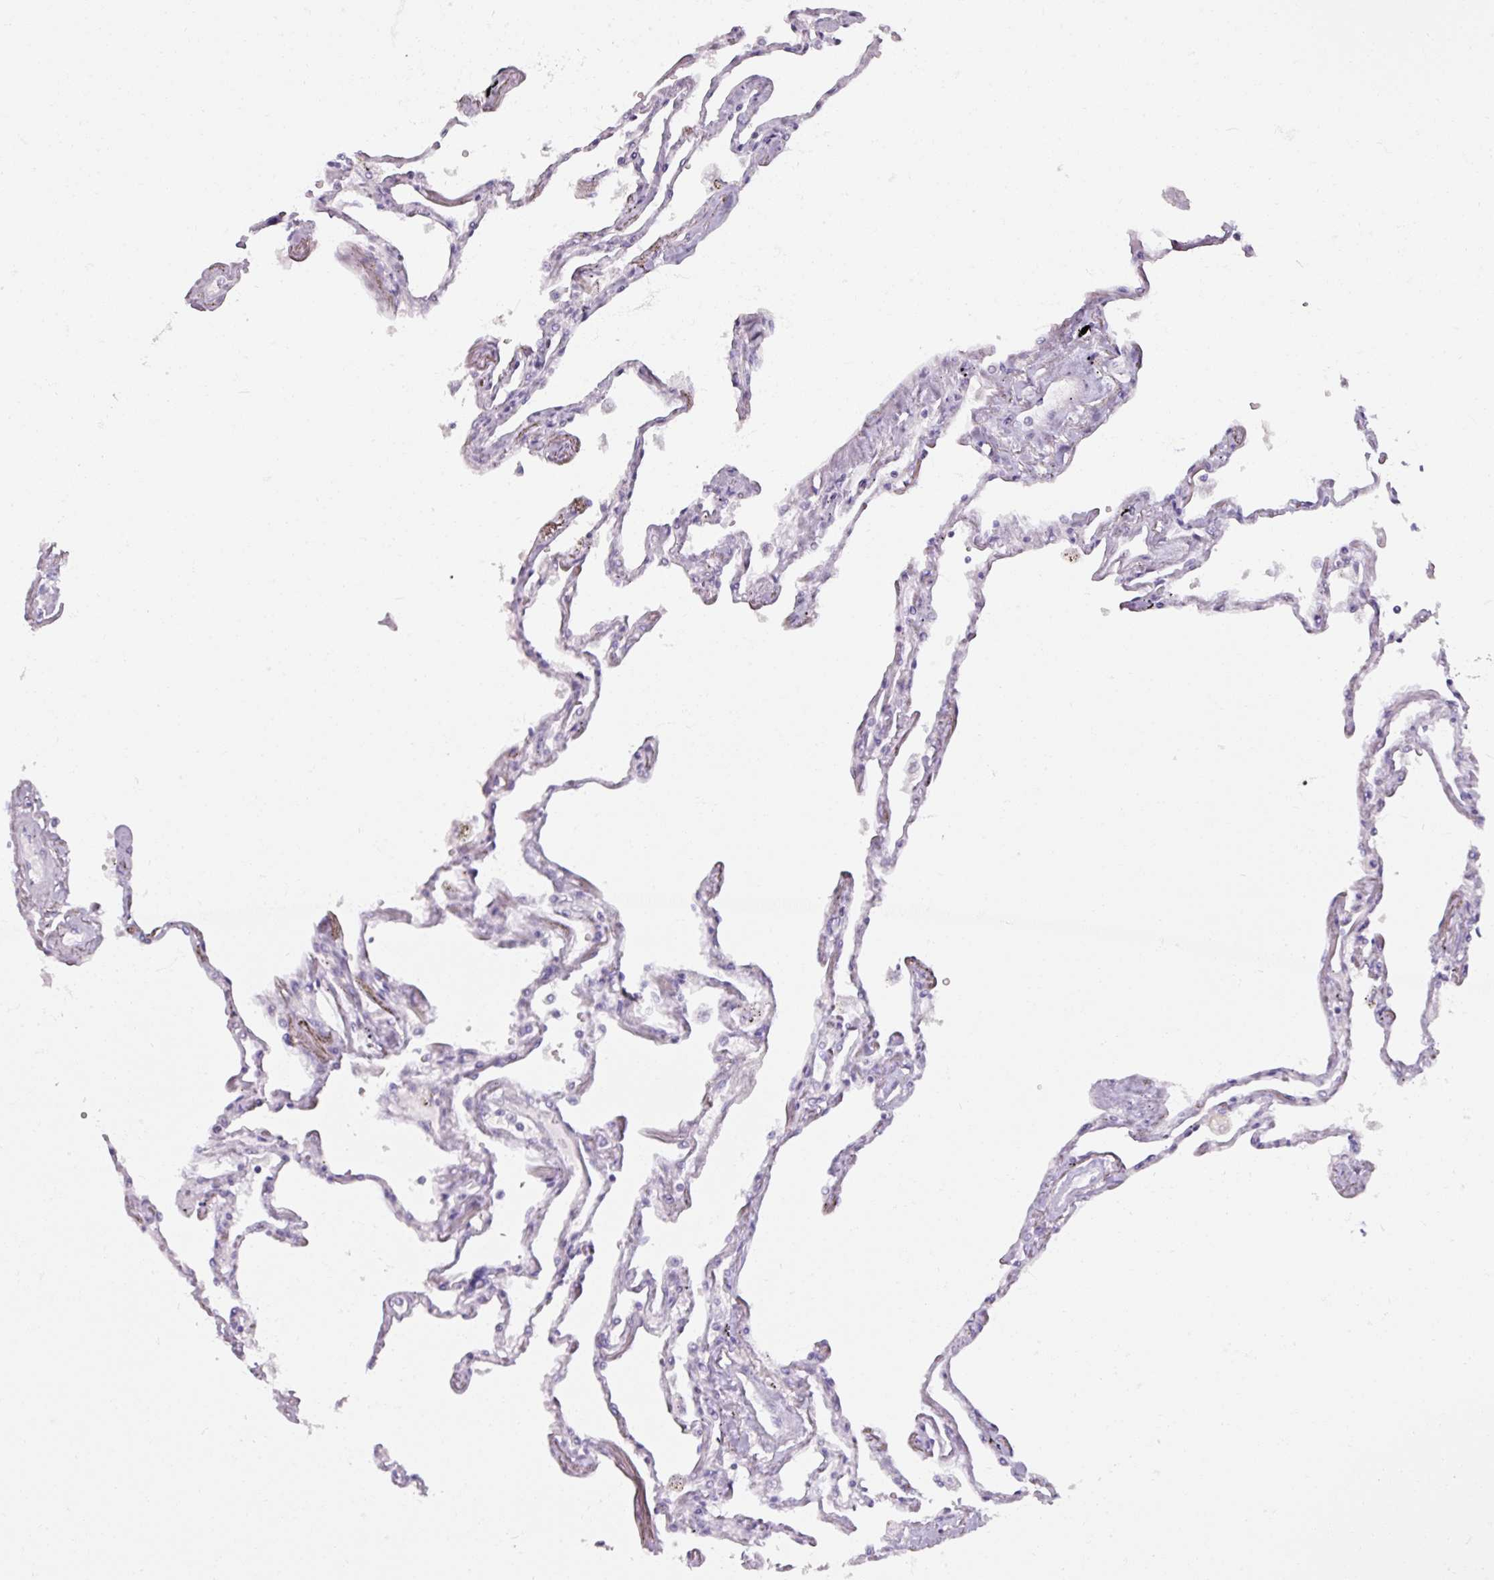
{"staining": {"intensity": "negative", "quantity": "none", "location": "none"}, "tissue": "lung", "cell_type": "Alveolar cells", "image_type": "normal", "snomed": [{"axis": "morphology", "description": "Normal tissue, NOS"}, {"axis": "topography", "description": "Lung"}], "caption": "Alveolar cells are negative for protein expression in unremarkable human lung. (IHC, brightfield microscopy, high magnification).", "gene": "ARG1", "patient": {"sex": "female", "age": 67}}